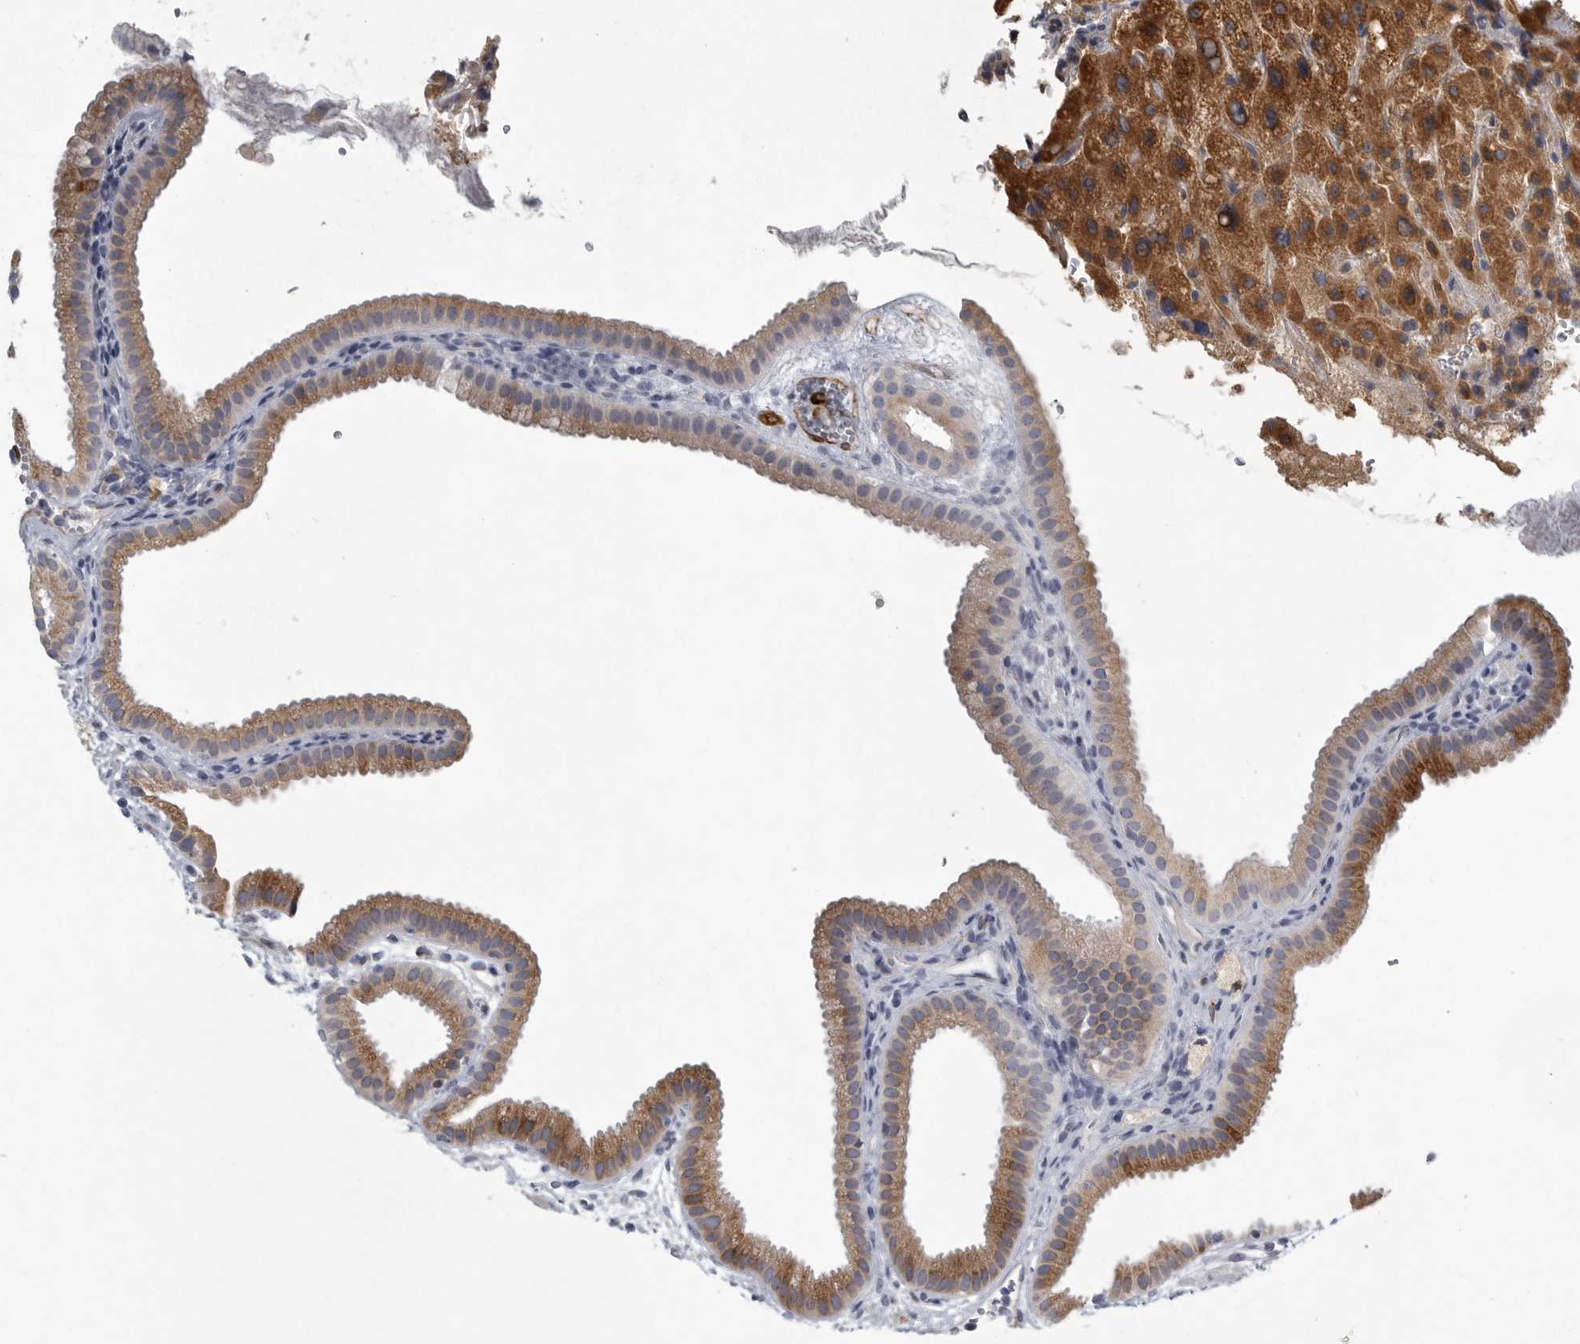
{"staining": {"intensity": "moderate", "quantity": "25%-75%", "location": "cytoplasmic/membranous"}, "tissue": "gallbladder", "cell_type": "Glandular cells", "image_type": "normal", "snomed": [{"axis": "morphology", "description": "Normal tissue, NOS"}, {"axis": "topography", "description": "Gallbladder"}], "caption": "The immunohistochemical stain labels moderate cytoplasmic/membranous positivity in glandular cells of unremarkable gallbladder.", "gene": "MINPP1", "patient": {"sex": "female", "age": 64}}